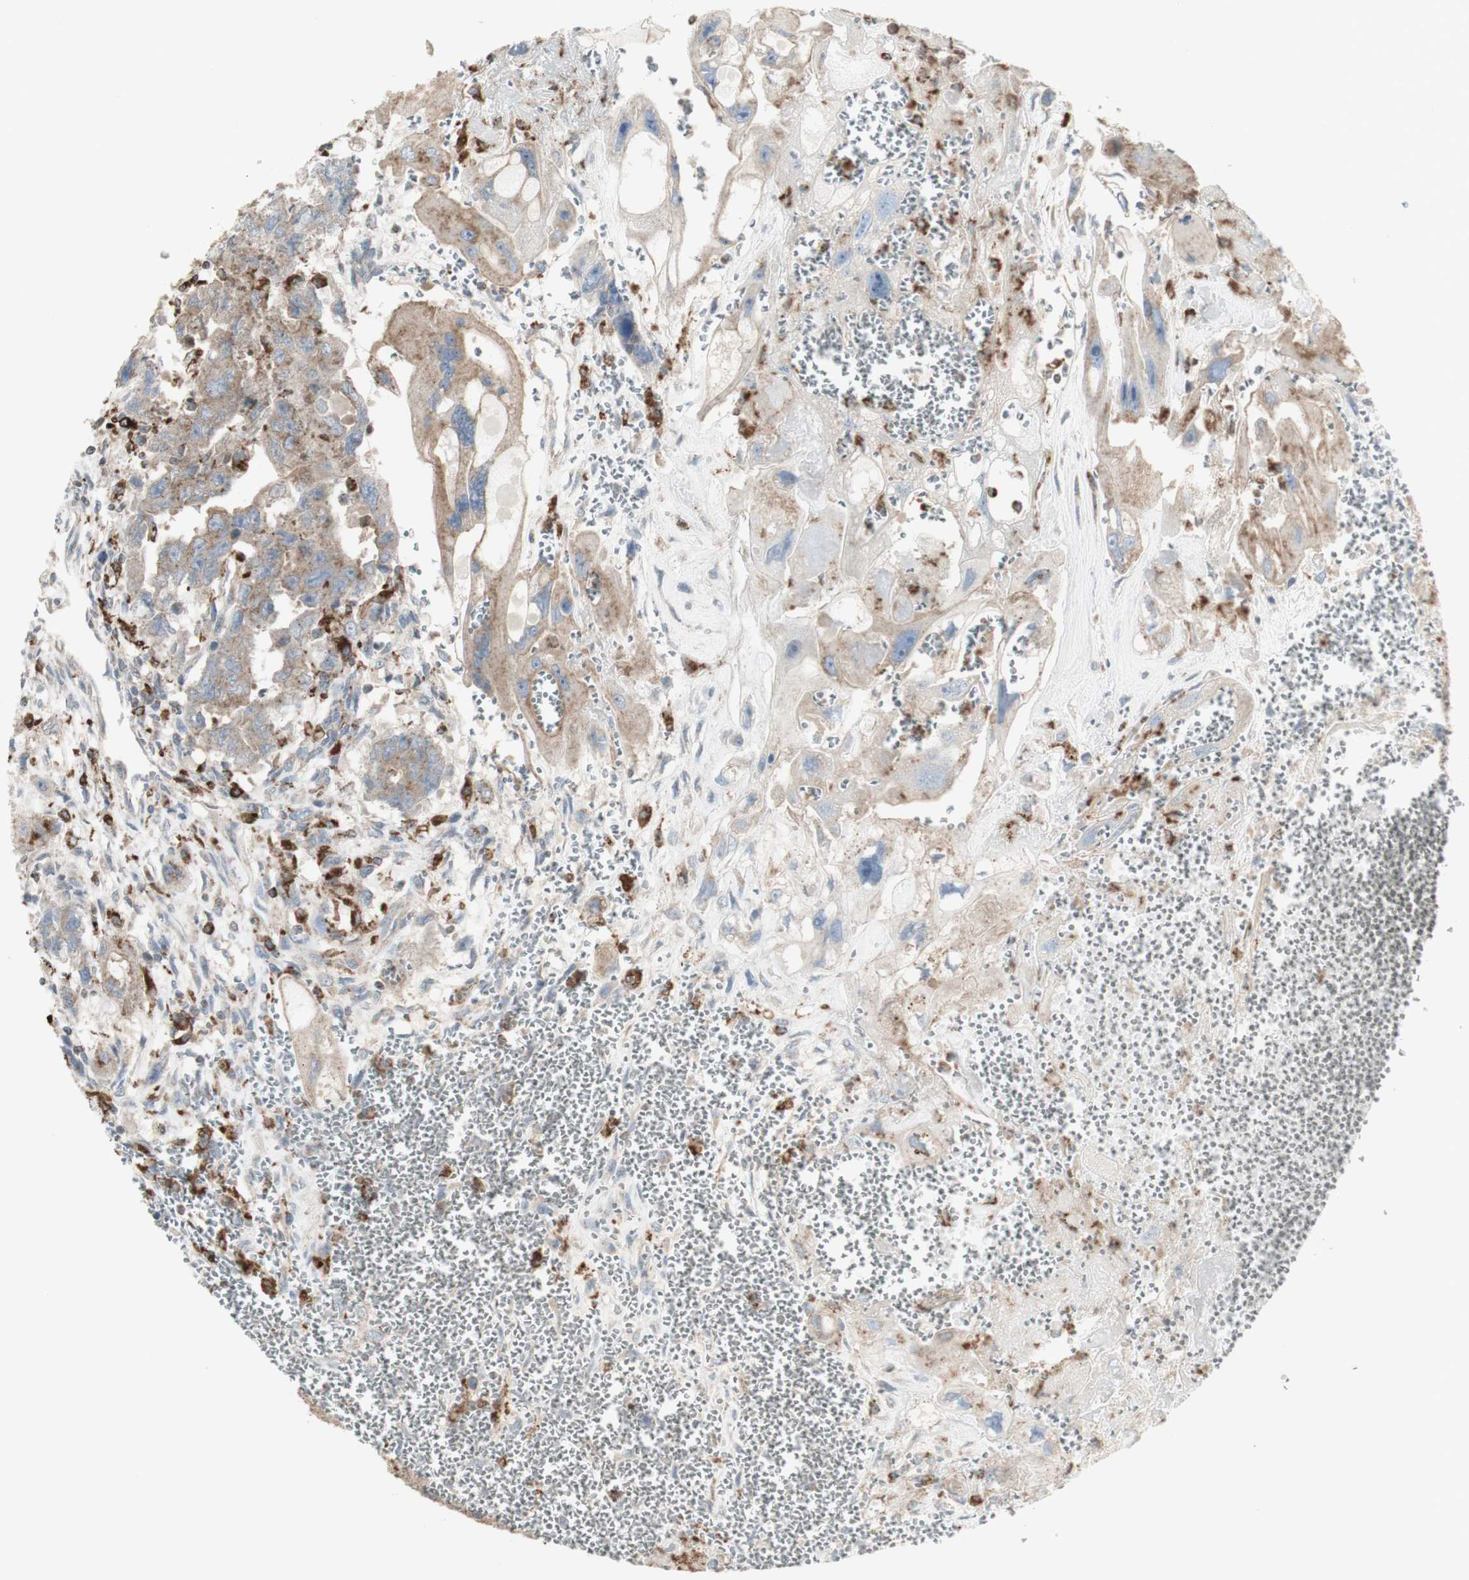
{"staining": {"intensity": "weak", "quantity": ">75%", "location": "cytoplasmic/membranous"}, "tissue": "testis cancer", "cell_type": "Tumor cells", "image_type": "cancer", "snomed": [{"axis": "morphology", "description": "Carcinoma, Embryonal, NOS"}, {"axis": "topography", "description": "Testis"}], "caption": "Human testis embryonal carcinoma stained with a protein marker demonstrates weak staining in tumor cells.", "gene": "ATP6V1E1", "patient": {"sex": "male", "age": 28}}